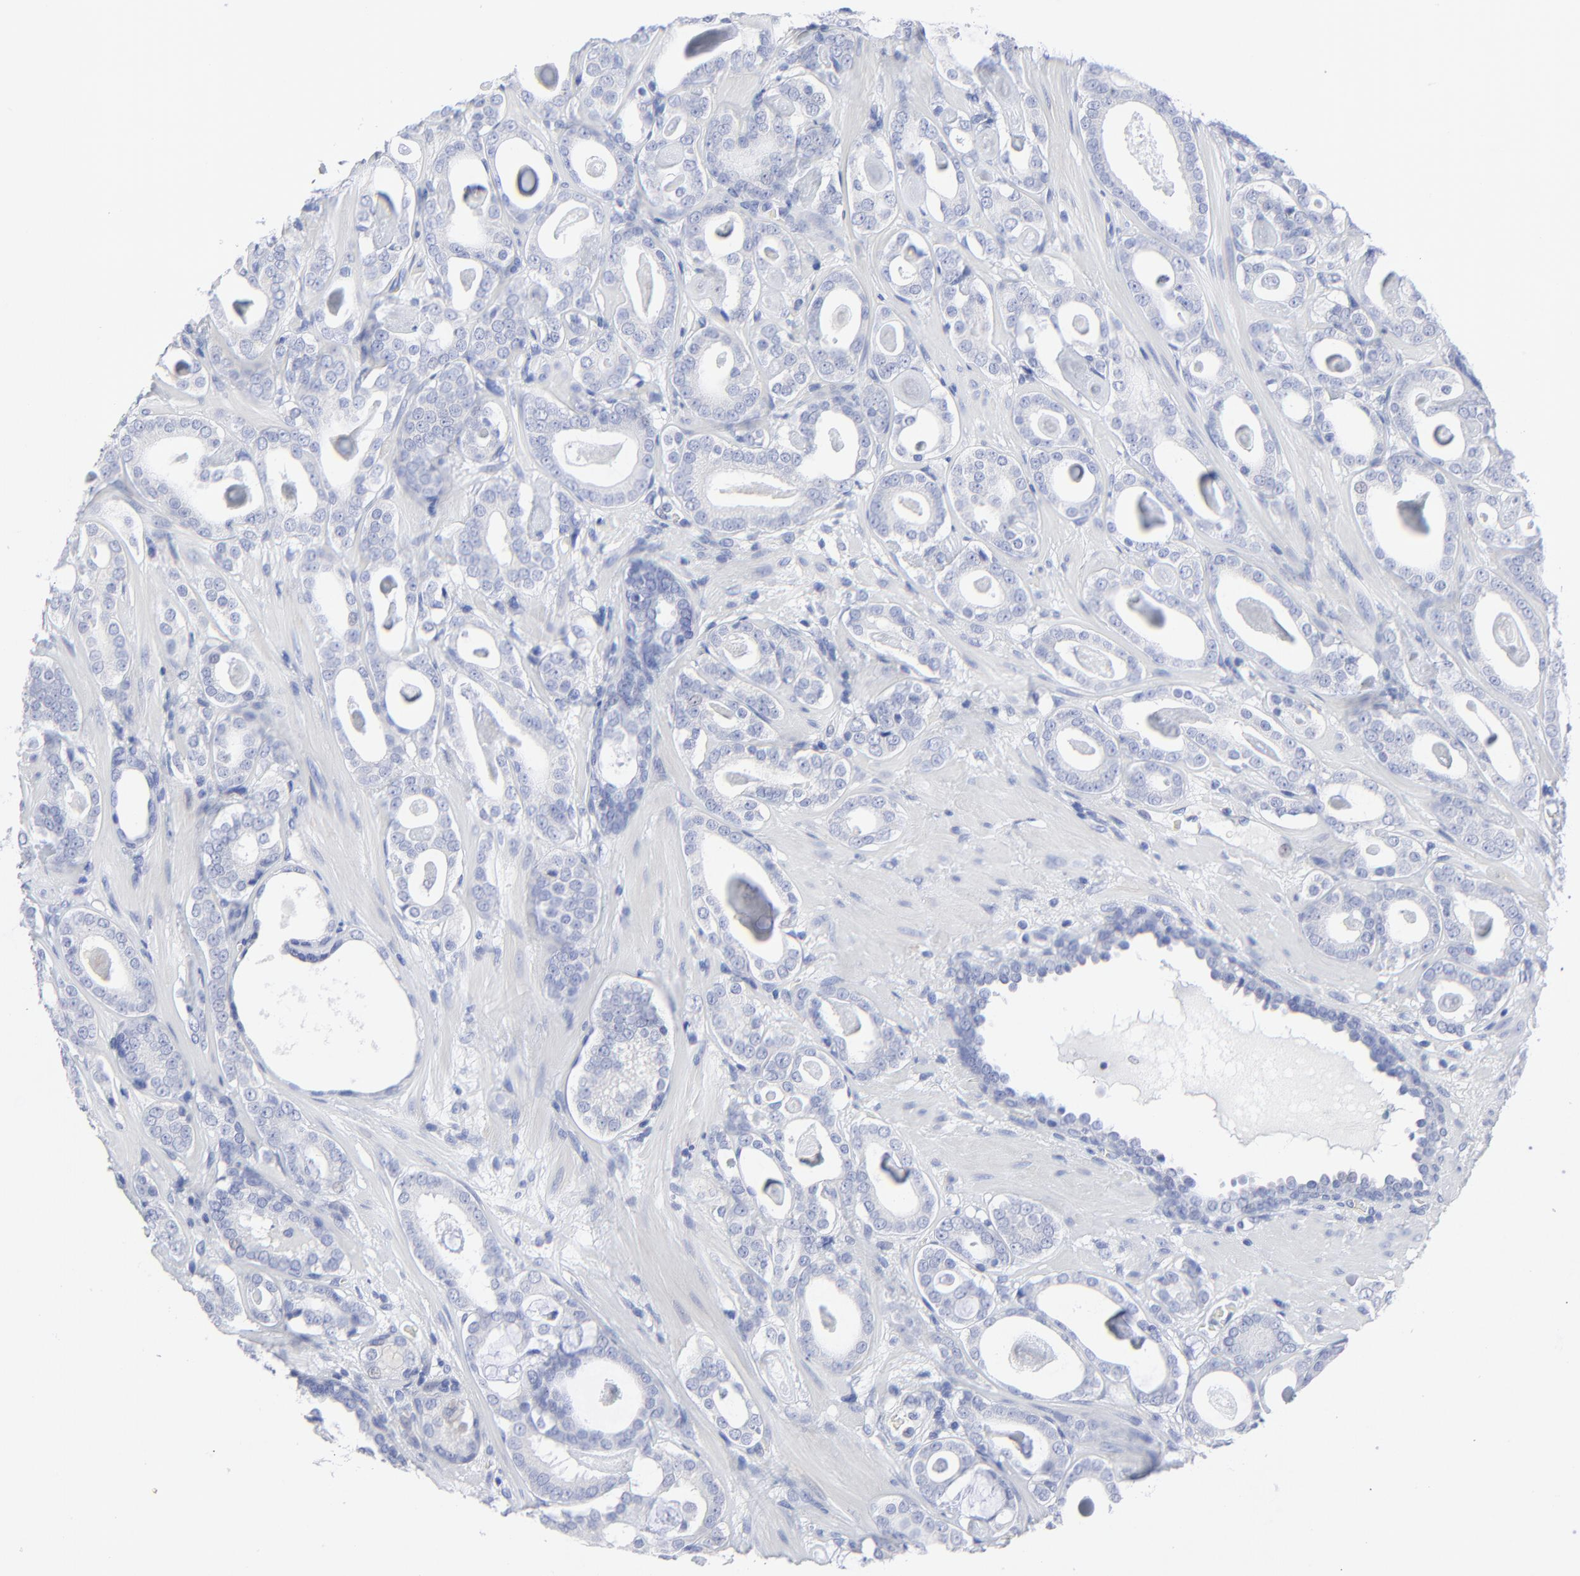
{"staining": {"intensity": "negative", "quantity": "none", "location": "none"}, "tissue": "prostate cancer", "cell_type": "Tumor cells", "image_type": "cancer", "snomed": [{"axis": "morphology", "description": "Adenocarcinoma, Low grade"}, {"axis": "topography", "description": "Prostate"}], "caption": "Immunohistochemistry (IHC) micrograph of human prostate low-grade adenocarcinoma stained for a protein (brown), which exhibits no staining in tumor cells.", "gene": "PSD3", "patient": {"sex": "male", "age": 57}}